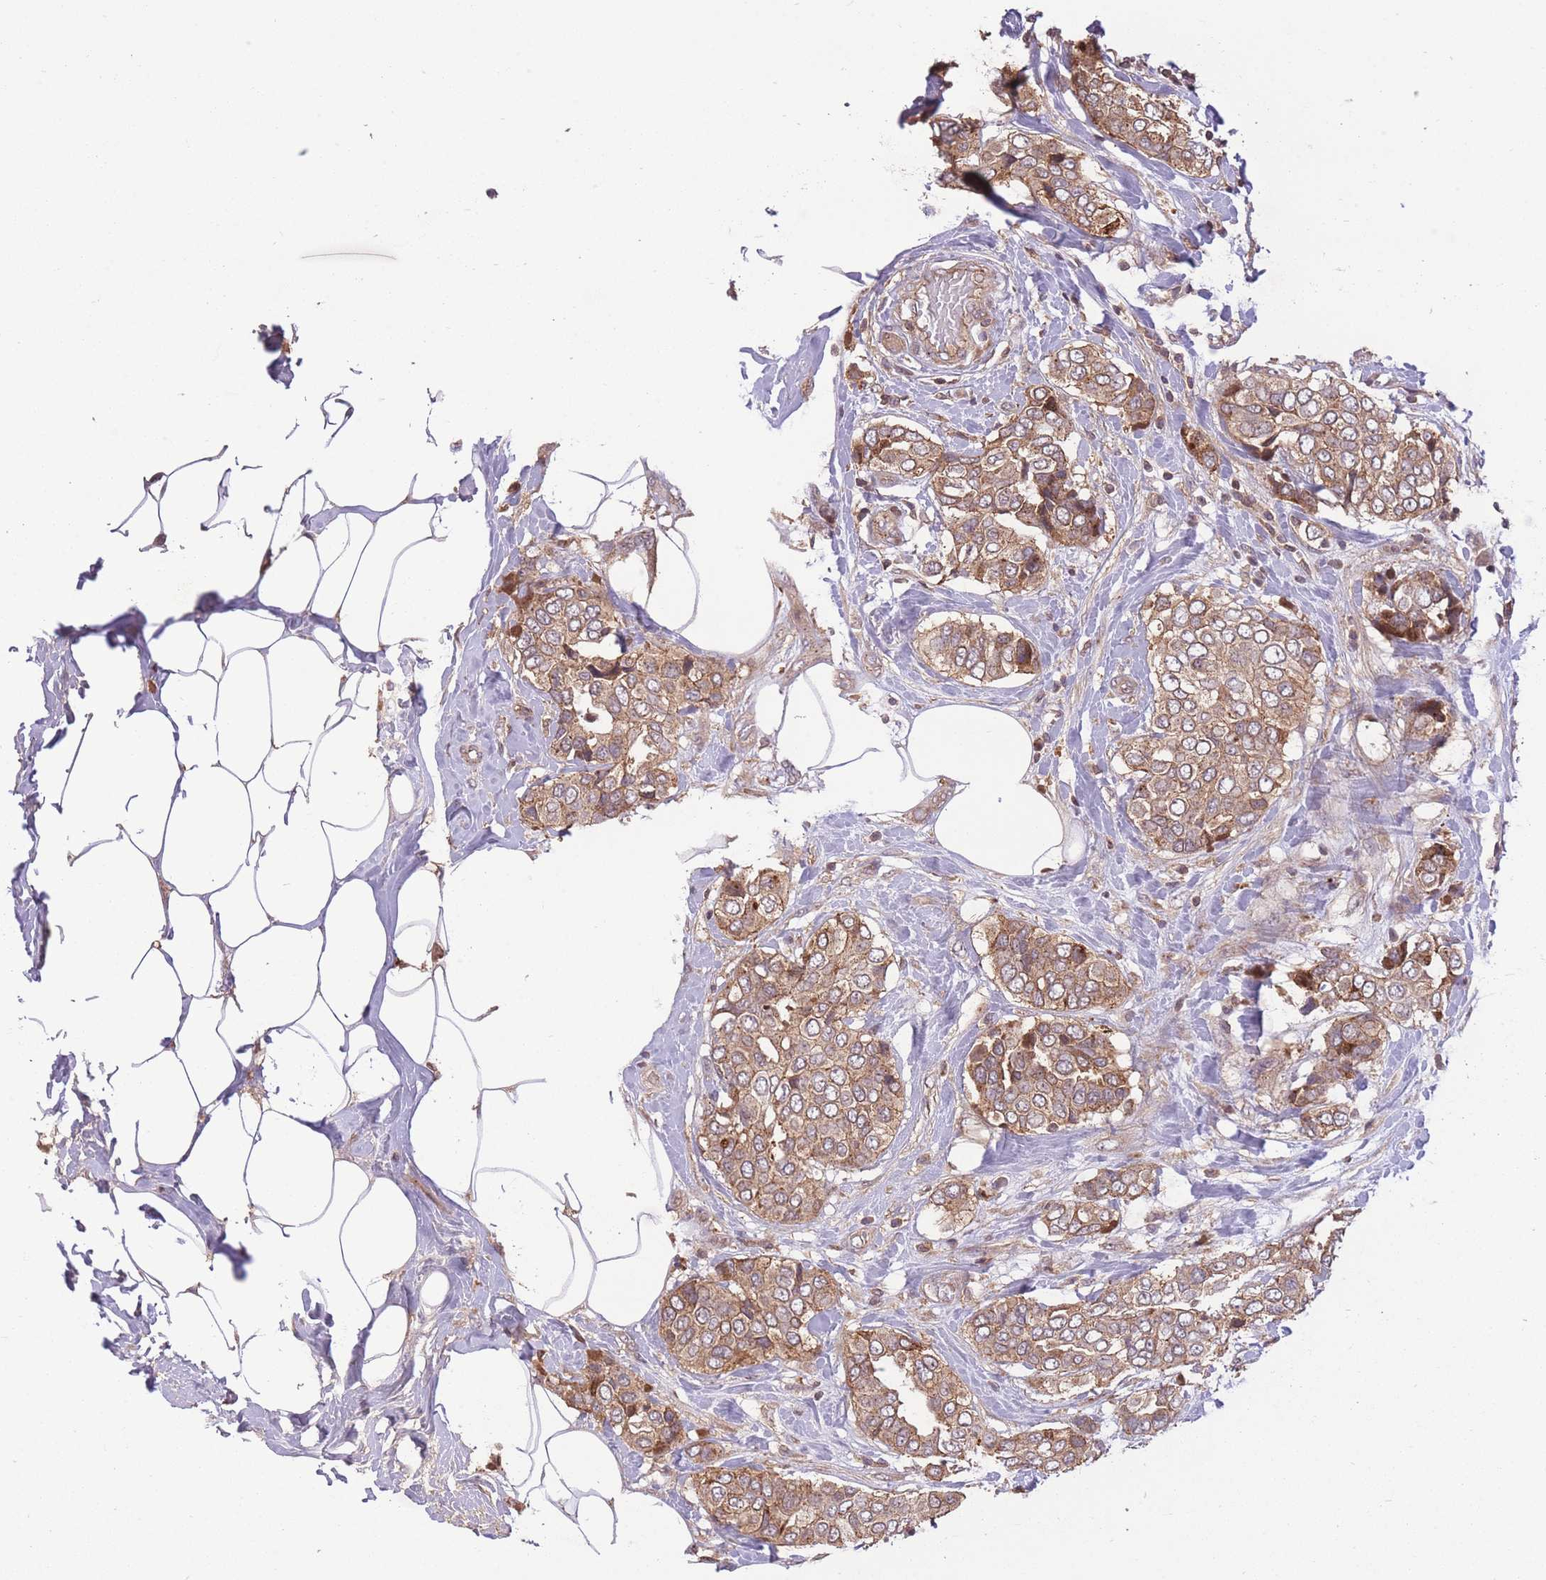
{"staining": {"intensity": "moderate", "quantity": ">75%", "location": "cytoplasmic/membranous"}, "tissue": "breast cancer", "cell_type": "Tumor cells", "image_type": "cancer", "snomed": [{"axis": "morphology", "description": "Lobular carcinoma"}, {"axis": "topography", "description": "Breast"}], "caption": "Lobular carcinoma (breast) stained with DAB (3,3'-diaminobenzidine) IHC shows medium levels of moderate cytoplasmic/membranous positivity in approximately >75% of tumor cells. Ihc stains the protein of interest in brown and the nuclei are stained blue.", "gene": "POLR3F", "patient": {"sex": "female", "age": 51}}